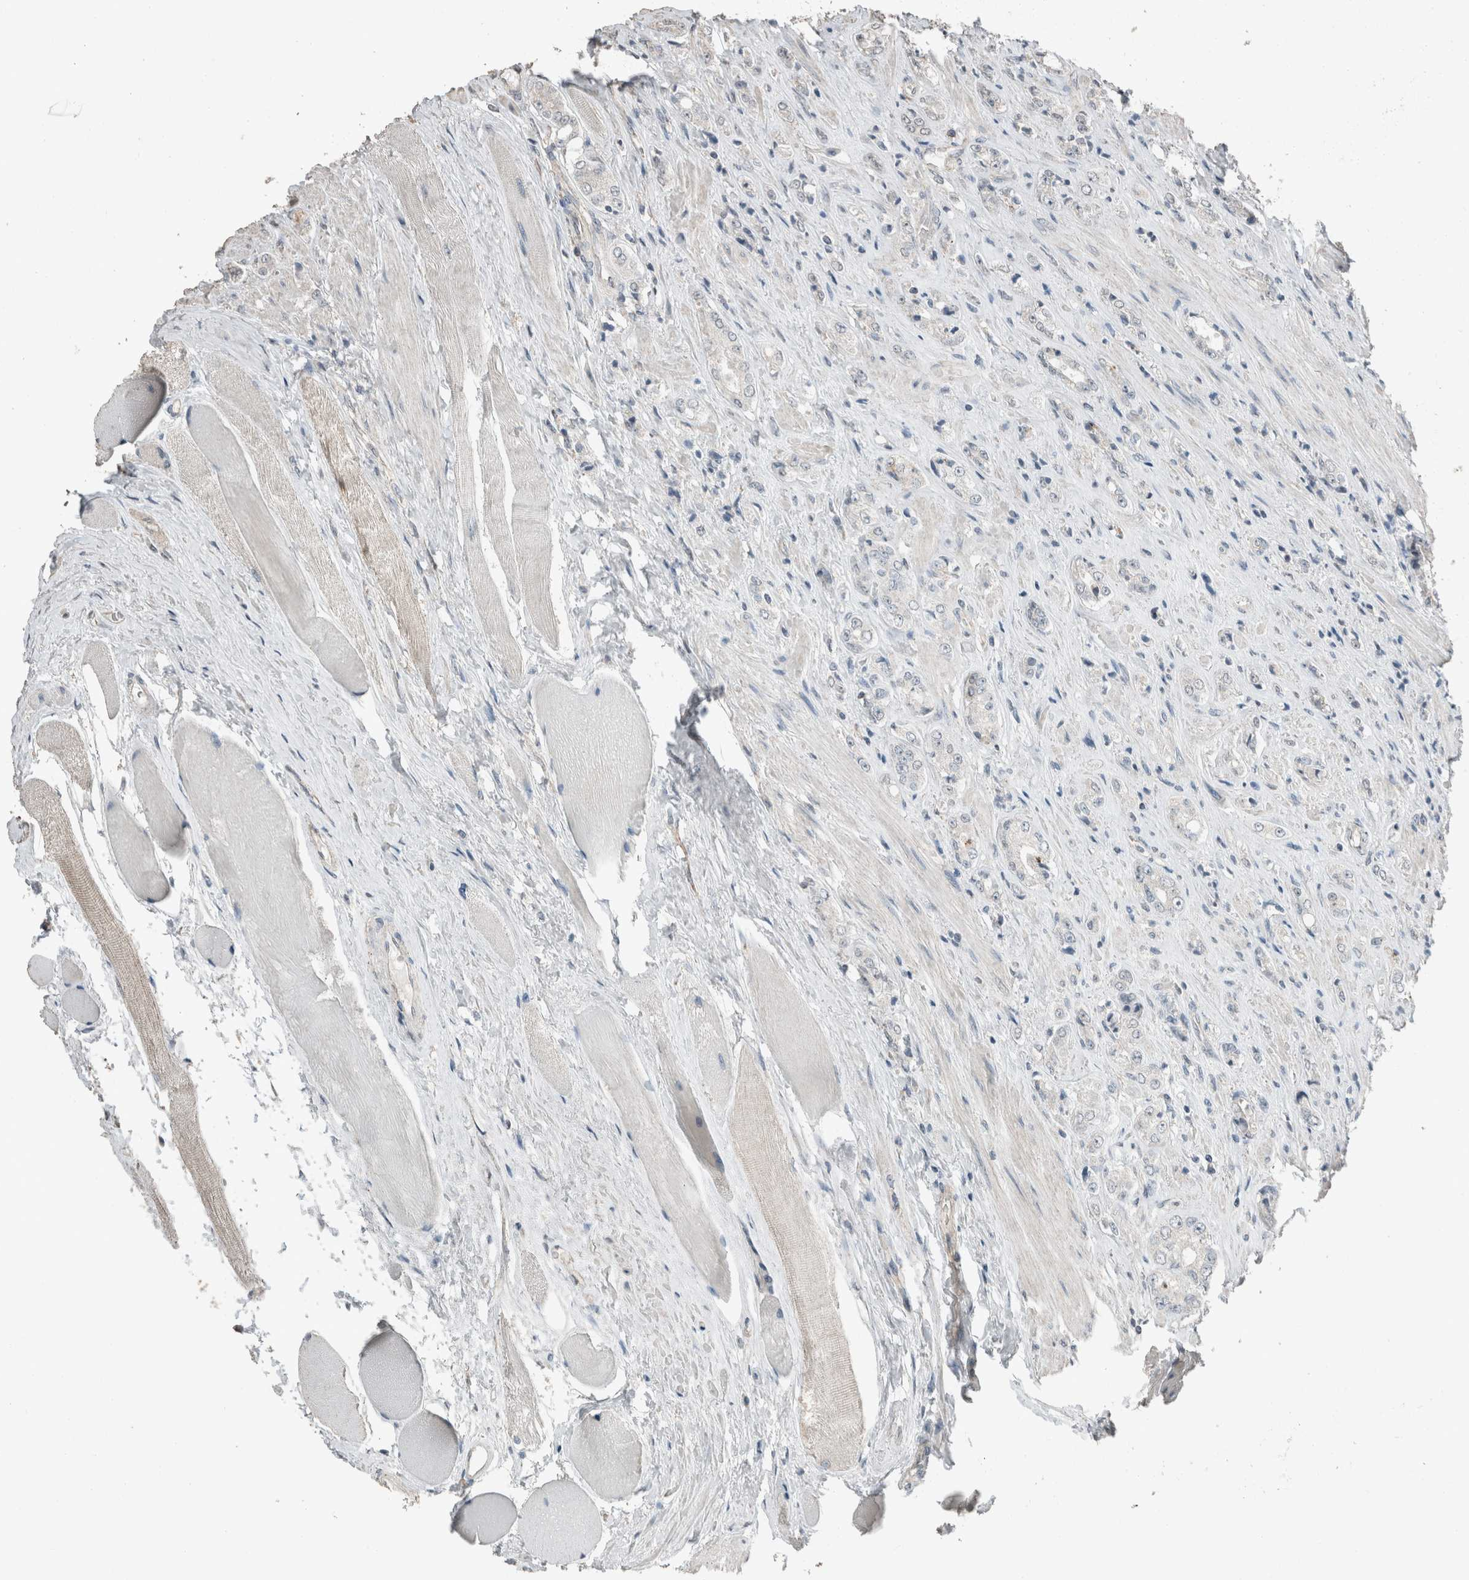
{"staining": {"intensity": "negative", "quantity": "none", "location": "none"}, "tissue": "prostate cancer", "cell_type": "Tumor cells", "image_type": "cancer", "snomed": [{"axis": "morphology", "description": "Adenocarcinoma, High grade"}, {"axis": "topography", "description": "Prostate"}], "caption": "The histopathology image demonstrates no staining of tumor cells in prostate adenocarcinoma (high-grade). Brightfield microscopy of immunohistochemistry stained with DAB (brown) and hematoxylin (blue), captured at high magnification.", "gene": "ACVR2B", "patient": {"sex": "male", "age": 61}}